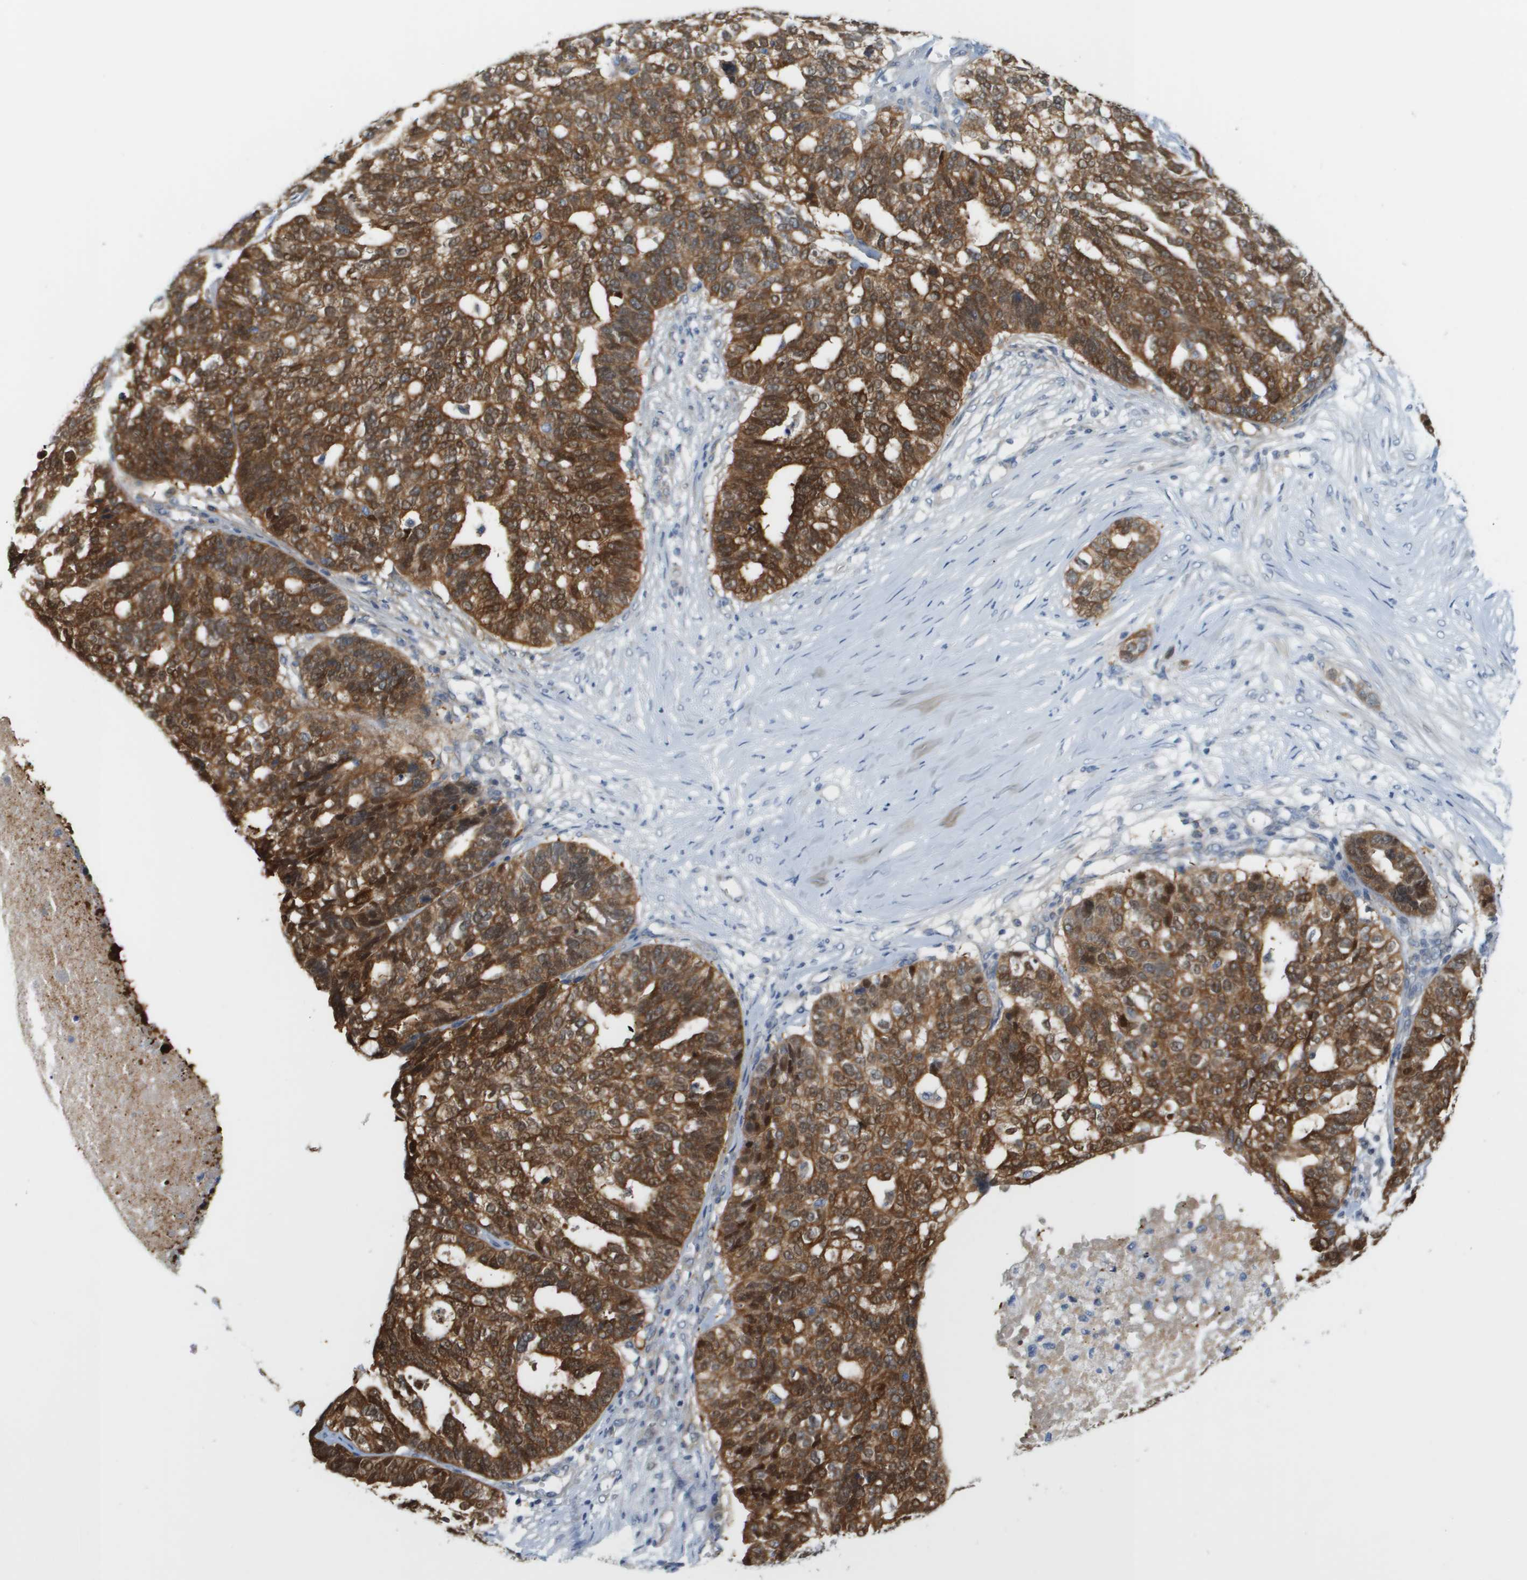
{"staining": {"intensity": "strong", "quantity": ">75%", "location": "cytoplasmic/membranous"}, "tissue": "ovarian cancer", "cell_type": "Tumor cells", "image_type": "cancer", "snomed": [{"axis": "morphology", "description": "Cystadenocarcinoma, serous, NOS"}, {"axis": "topography", "description": "Ovary"}], "caption": "Tumor cells display high levels of strong cytoplasmic/membranous positivity in about >75% of cells in human serous cystadenocarcinoma (ovarian). Using DAB (3,3'-diaminobenzidine) (brown) and hematoxylin (blue) stains, captured at high magnification using brightfield microscopy.", "gene": "CUL9", "patient": {"sex": "female", "age": 59}}